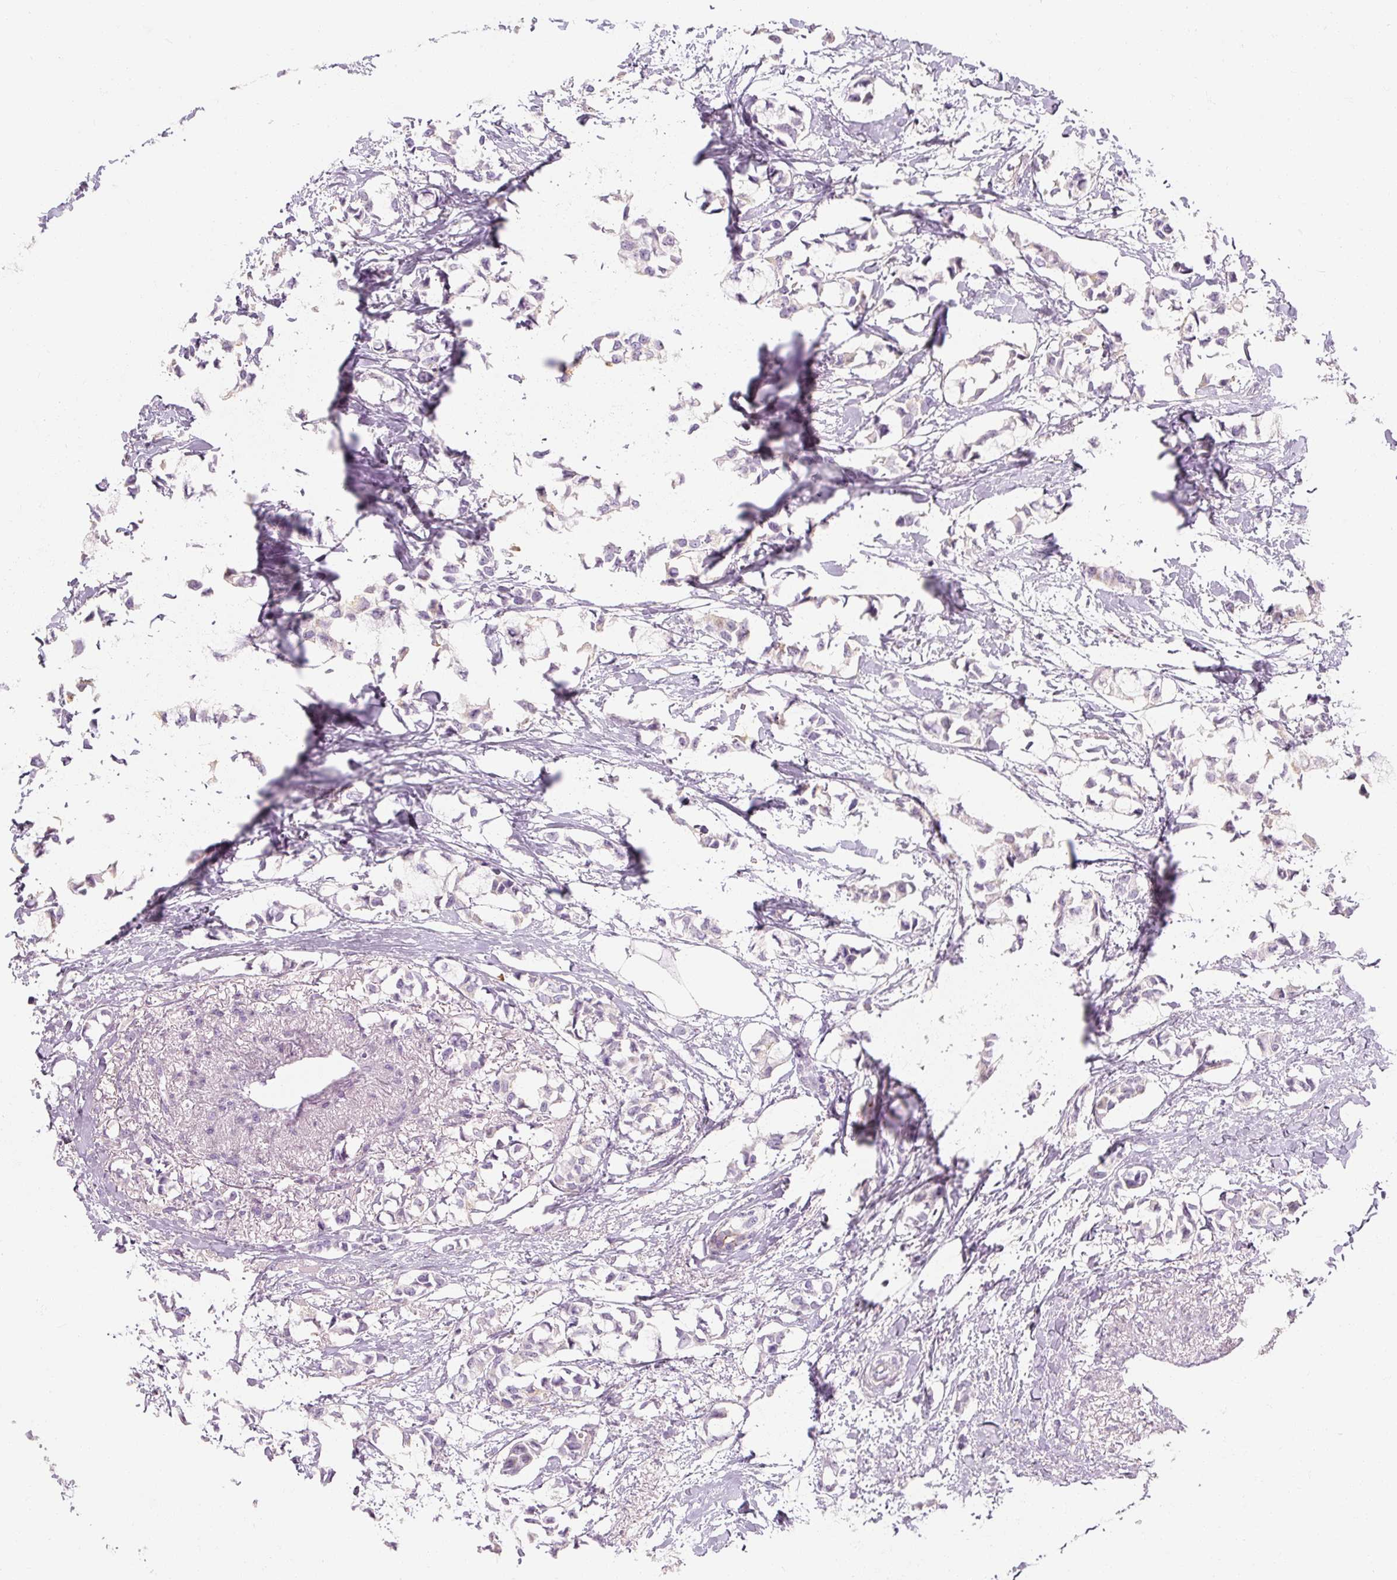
{"staining": {"intensity": "negative", "quantity": "none", "location": "none"}, "tissue": "breast cancer", "cell_type": "Tumor cells", "image_type": "cancer", "snomed": [{"axis": "morphology", "description": "Duct carcinoma"}, {"axis": "topography", "description": "Breast"}], "caption": "Breast cancer stained for a protein using IHC exhibits no staining tumor cells.", "gene": "NFE2L3", "patient": {"sex": "female", "age": 73}}